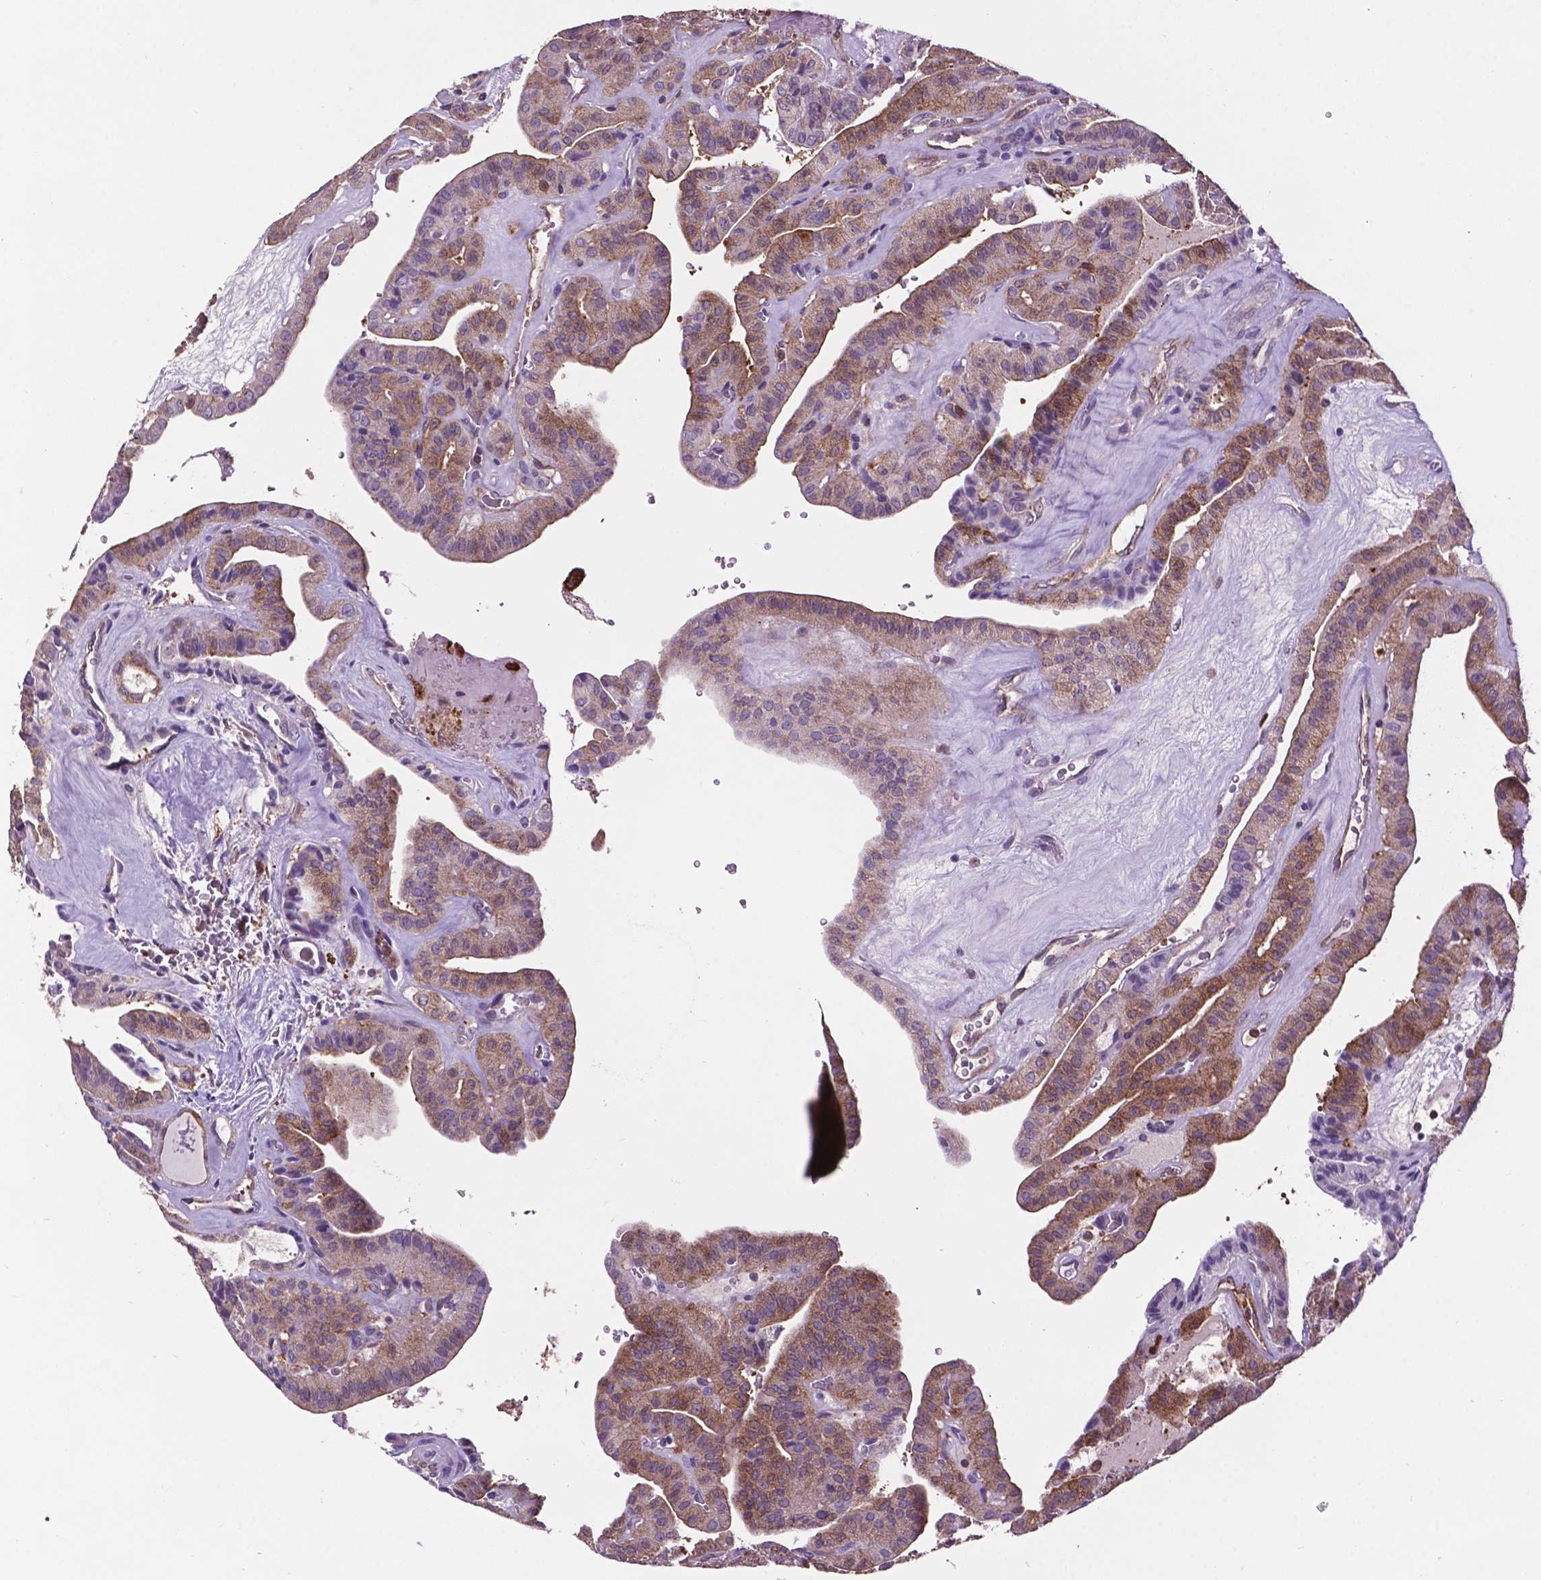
{"staining": {"intensity": "moderate", "quantity": "25%-75%", "location": "cytoplasmic/membranous"}, "tissue": "thyroid cancer", "cell_type": "Tumor cells", "image_type": "cancer", "snomed": [{"axis": "morphology", "description": "Papillary adenocarcinoma, NOS"}, {"axis": "topography", "description": "Thyroid gland"}], "caption": "Thyroid papillary adenocarcinoma stained for a protein shows moderate cytoplasmic/membranous positivity in tumor cells.", "gene": "SMAD3", "patient": {"sex": "male", "age": 52}}